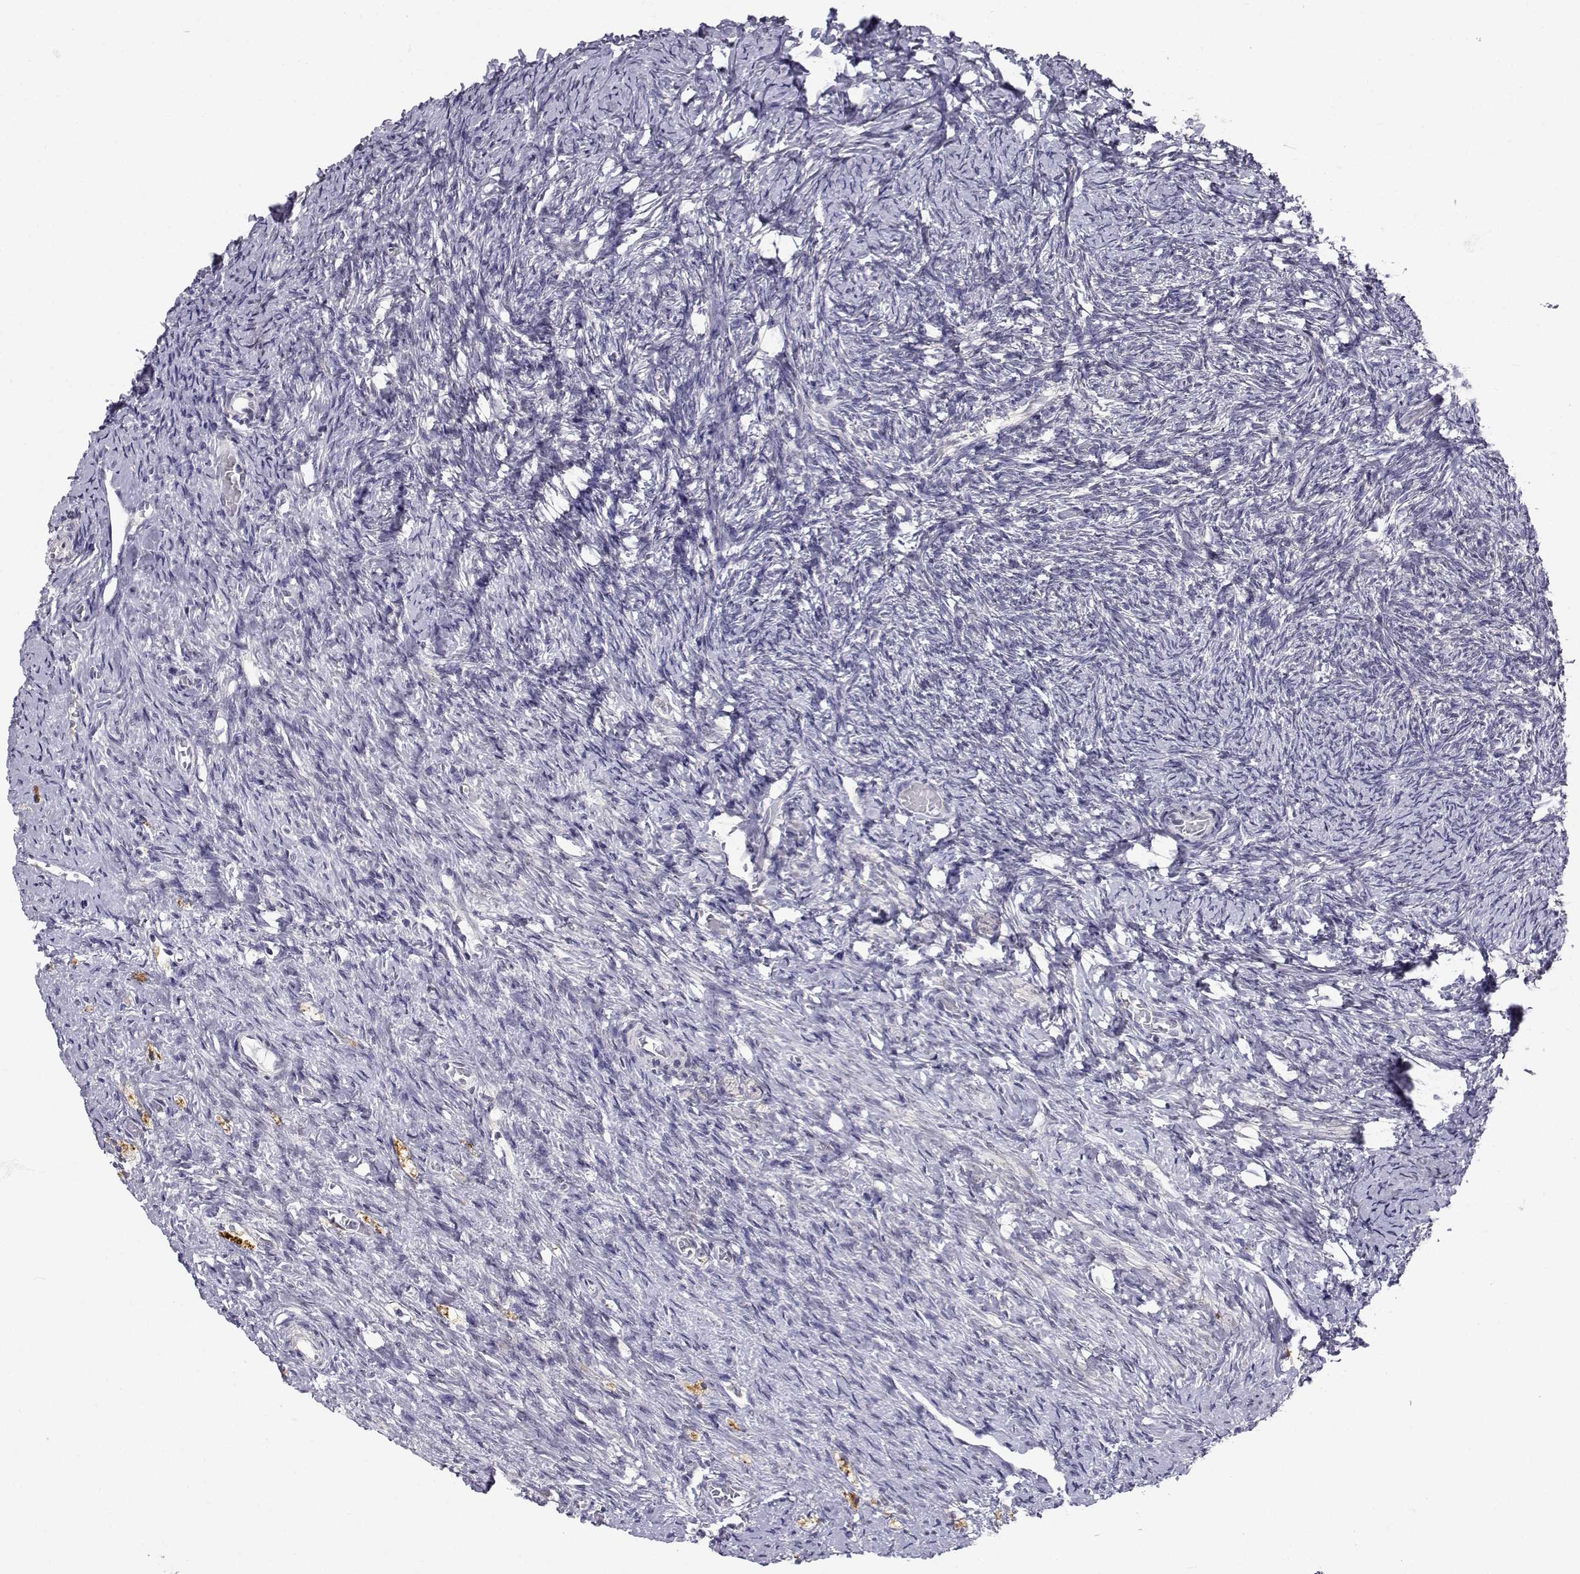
{"staining": {"intensity": "negative", "quantity": "none", "location": "none"}, "tissue": "ovary", "cell_type": "Follicle cells", "image_type": "normal", "snomed": [{"axis": "morphology", "description": "Normal tissue, NOS"}, {"axis": "topography", "description": "Ovary"}], "caption": "The IHC image has no significant staining in follicle cells of ovary. Brightfield microscopy of IHC stained with DAB (3,3'-diaminobenzidine) (brown) and hematoxylin (blue), captured at high magnification.", "gene": "SLC6A3", "patient": {"sex": "female", "age": 39}}